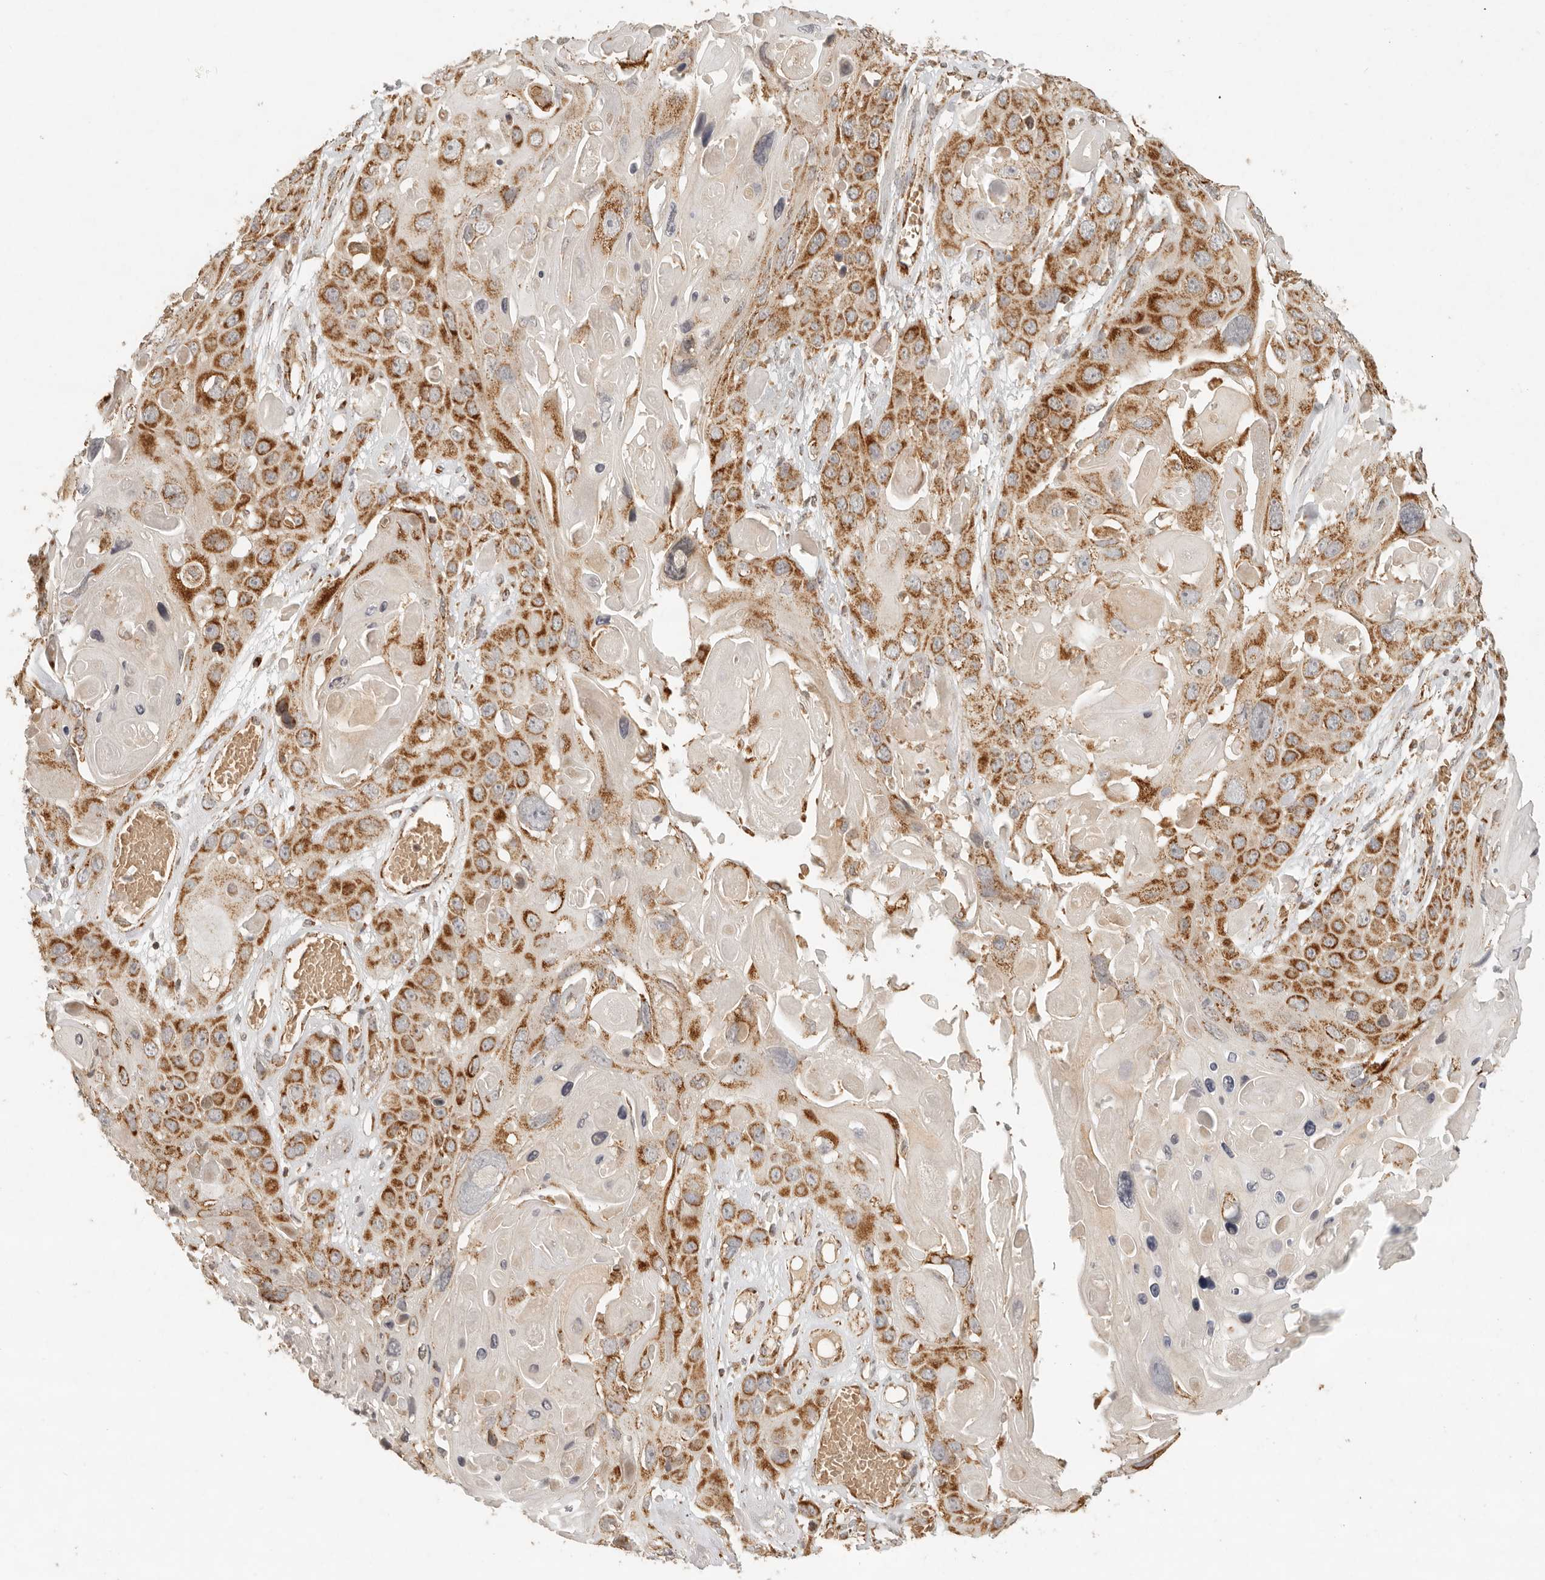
{"staining": {"intensity": "strong", "quantity": ">75%", "location": "cytoplasmic/membranous"}, "tissue": "skin cancer", "cell_type": "Tumor cells", "image_type": "cancer", "snomed": [{"axis": "morphology", "description": "Squamous cell carcinoma, NOS"}, {"axis": "topography", "description": "Skin"}], "caption": "IHC of human skin cancer exhibits high levels of strong cytoplasmic/membranous staining in approximately >75% of tumor cells.", "gene": "MRPL55", "patient": {"sex": "male", "age": 55}}